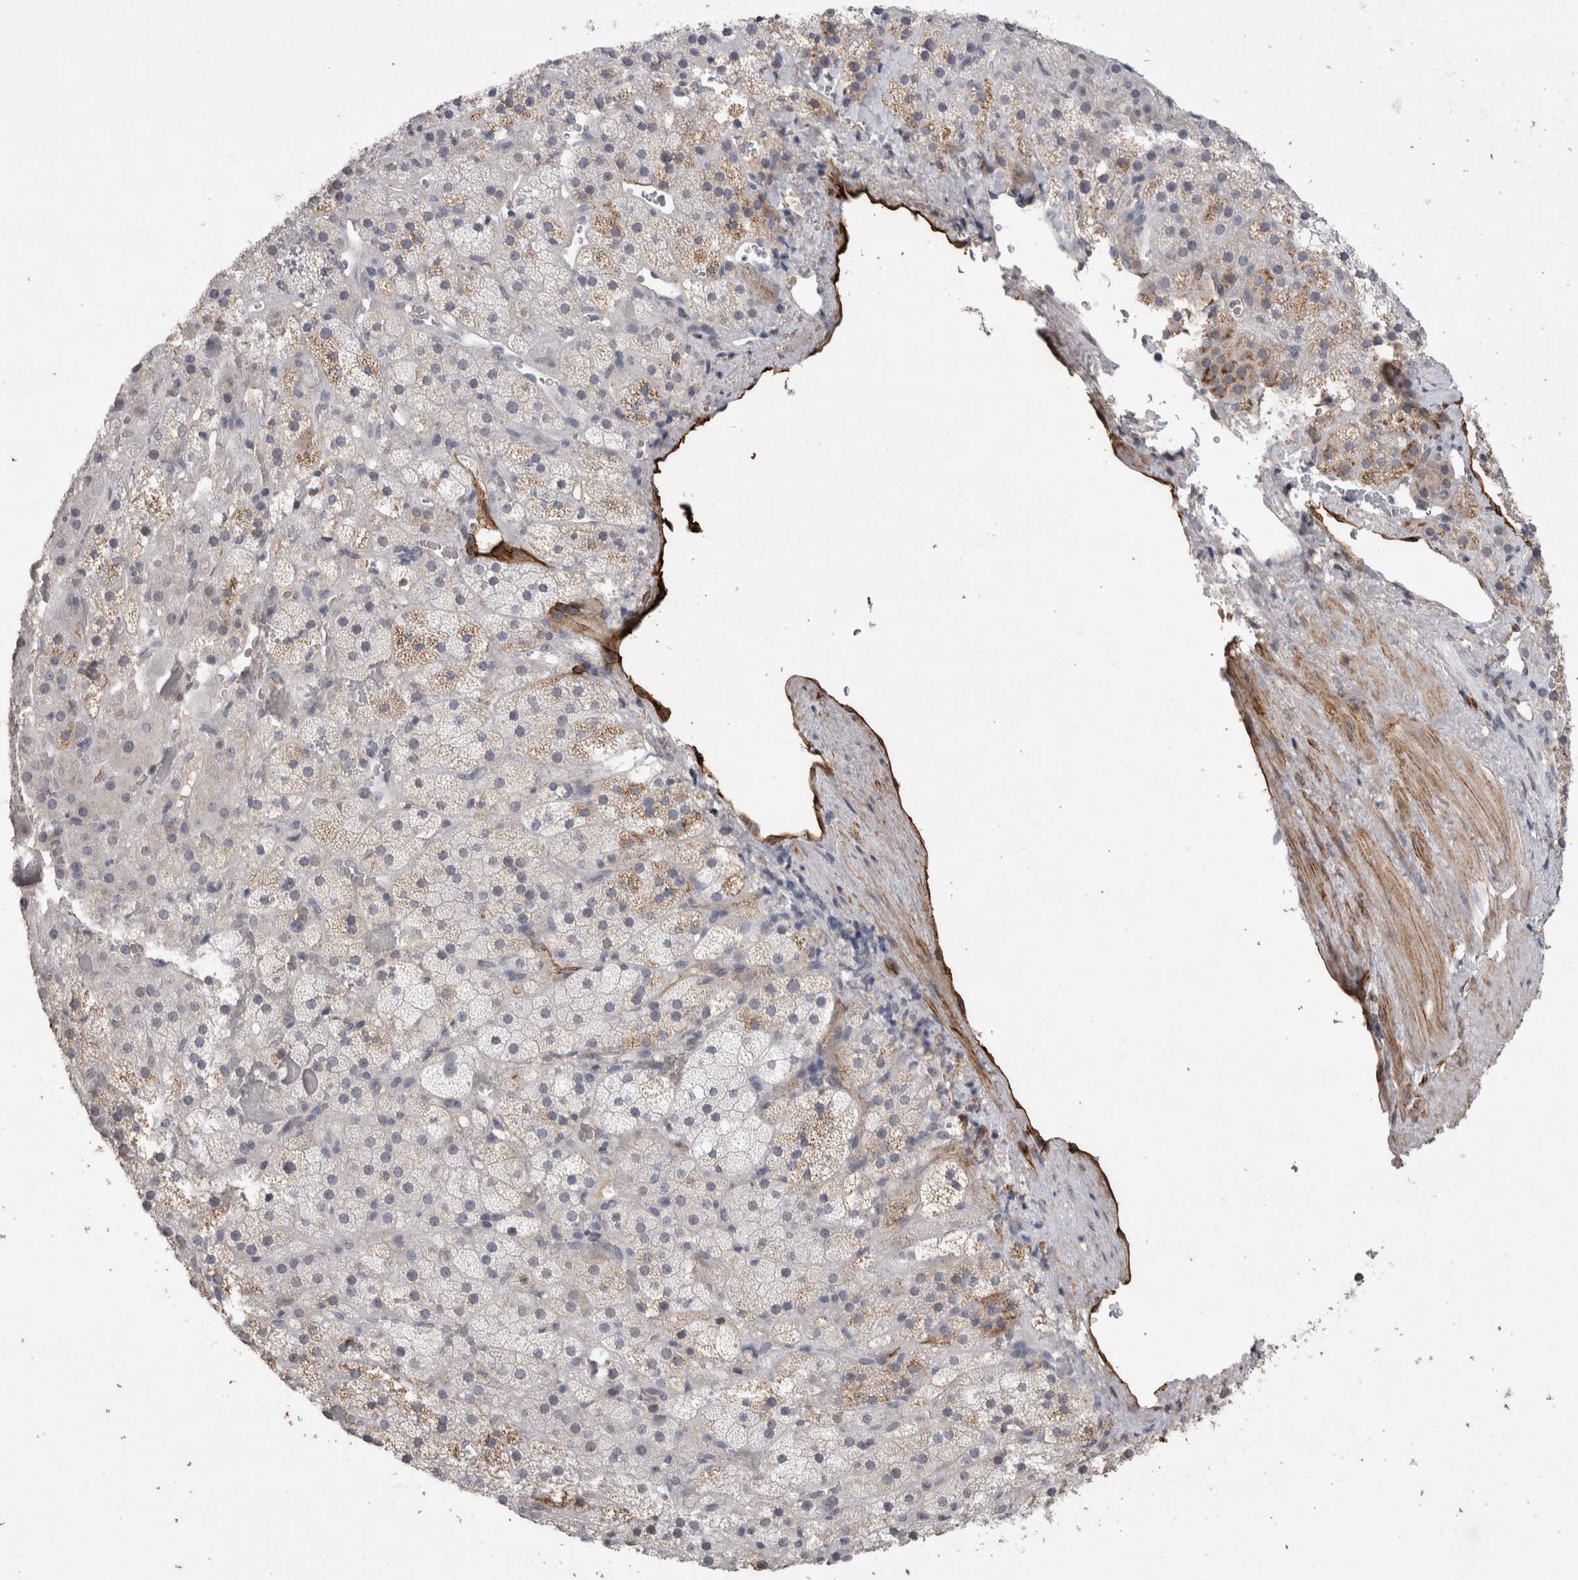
{"staining": {"intensity": "moderate", "quantity": "25%-75%", "location": "cytoplasmic/membranous"}, "tissue": "adrenal gland", "cell_type": "Glandular cells", "image_type": "normal", "snomed": [{"axis": "morphology", "description": "Normal tissue, NOS"}, {"axis": "topography", "description": "Adrenal gland"}], "caption": "Moderate cytoplasmic/membranous protein expression is identified in about 25%-75% of glandular cells in adrenal gland. The staining was performed using DAB (3,3'-diaminobenzidine) to visualize the protein expression in brown, while the nuclei were stained in blue with hematoxylin (Magnification: 20x).", "gene": "CDH13", "patient": {"sex": "male", "age": 57}}